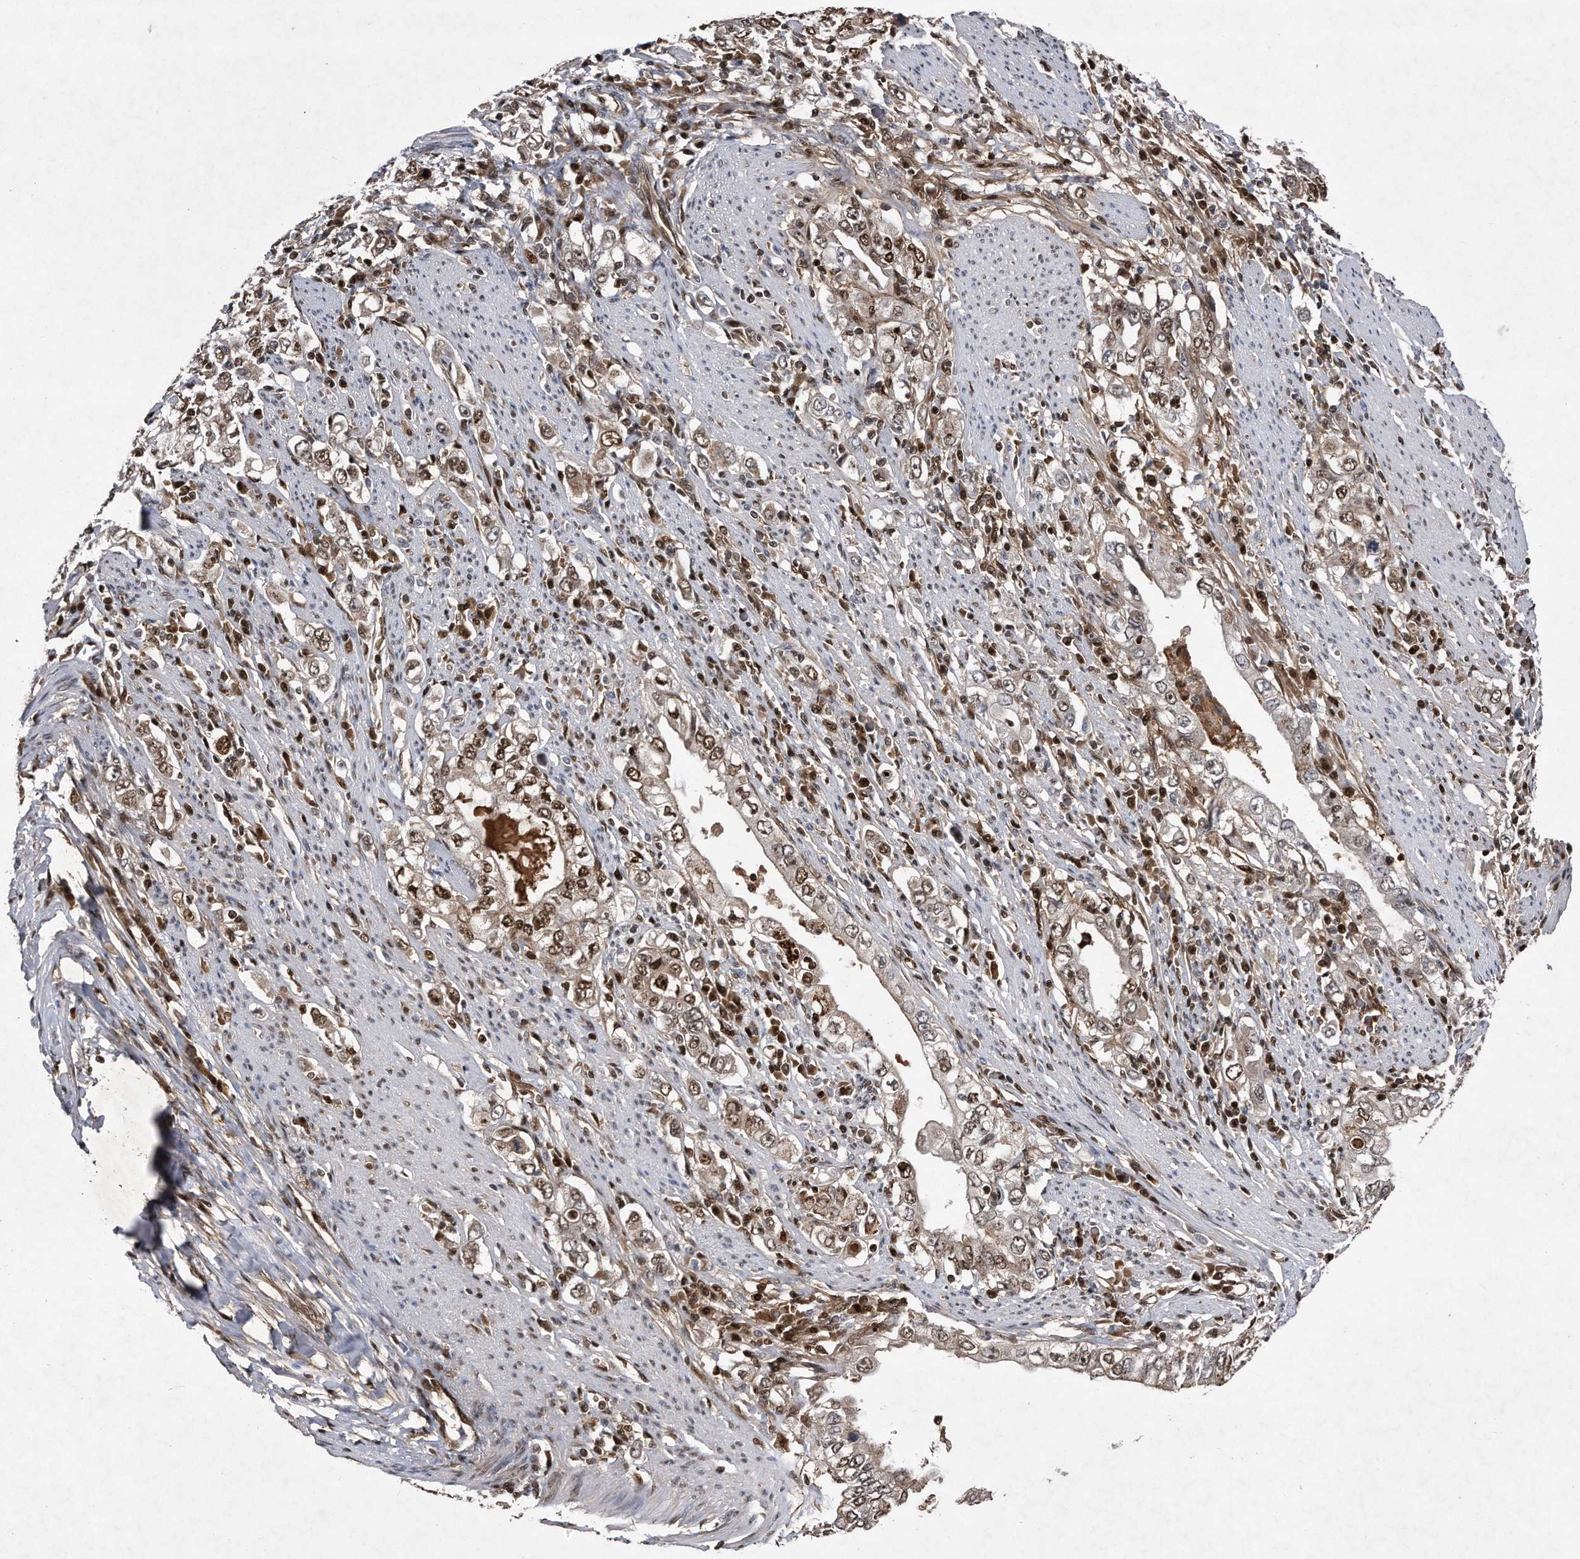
{"staining": {"intensity": "moderate", "quantity": ">75%", "location": "nuclear"}, "tissue": "stomach cancer", "cell_type": "Tumor cells", "image_type": "cancer", "snomed": [{"axis": "morphology", "description": "Adenocarcinoma, NOS"}, {"axis": "topography", "description": "Stomach, lower"}], "caption": "The micrograph shows staining of adenocarcinoma (stomach), revealing moderate nuclear protein staining (brown color) within tumor cells.", "gene": "RAD23B", "patient": {"sex": "female", "age": 72}}